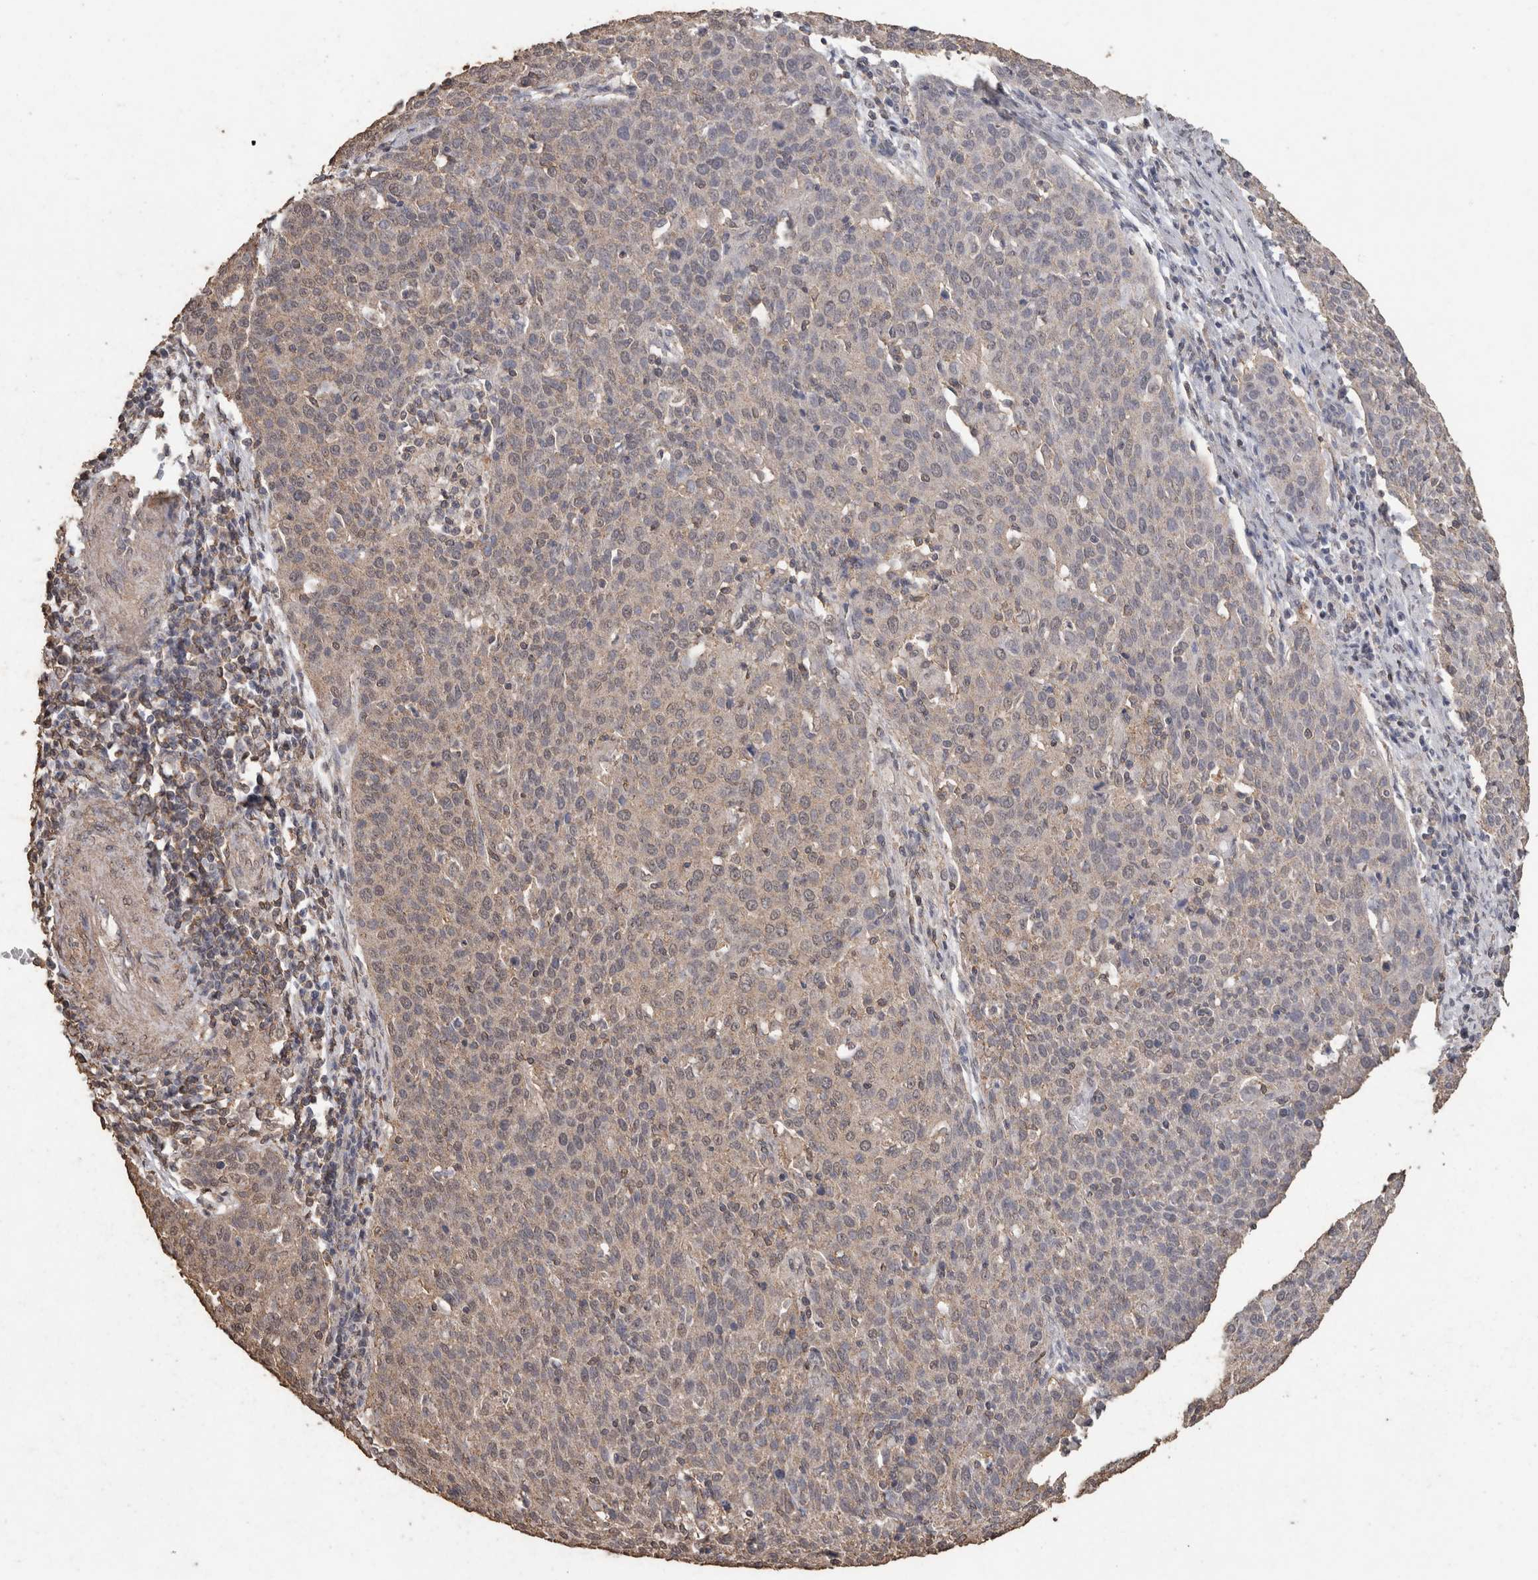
{"staining": {"intensity": "weak", "quantity": "<25%", "location": "cytoplasmic/membranous"}, "tissue": "cervical cancer", "cell_type": "Tumor cells", "image_type": "cancer", "snomed": [{"axis": "morphology", "description": "Squamous cell carcinoma, NOS"}, {"axis": "topography", "description": "Cervix"}], "caption": "Cervical cancer (squamous cell carcinoma) was stained to show a protein in brown. There is no significant positivity in tumor cells.", "gene": "CX3CL1", "patient": {"sex": "female", "age": 38}}